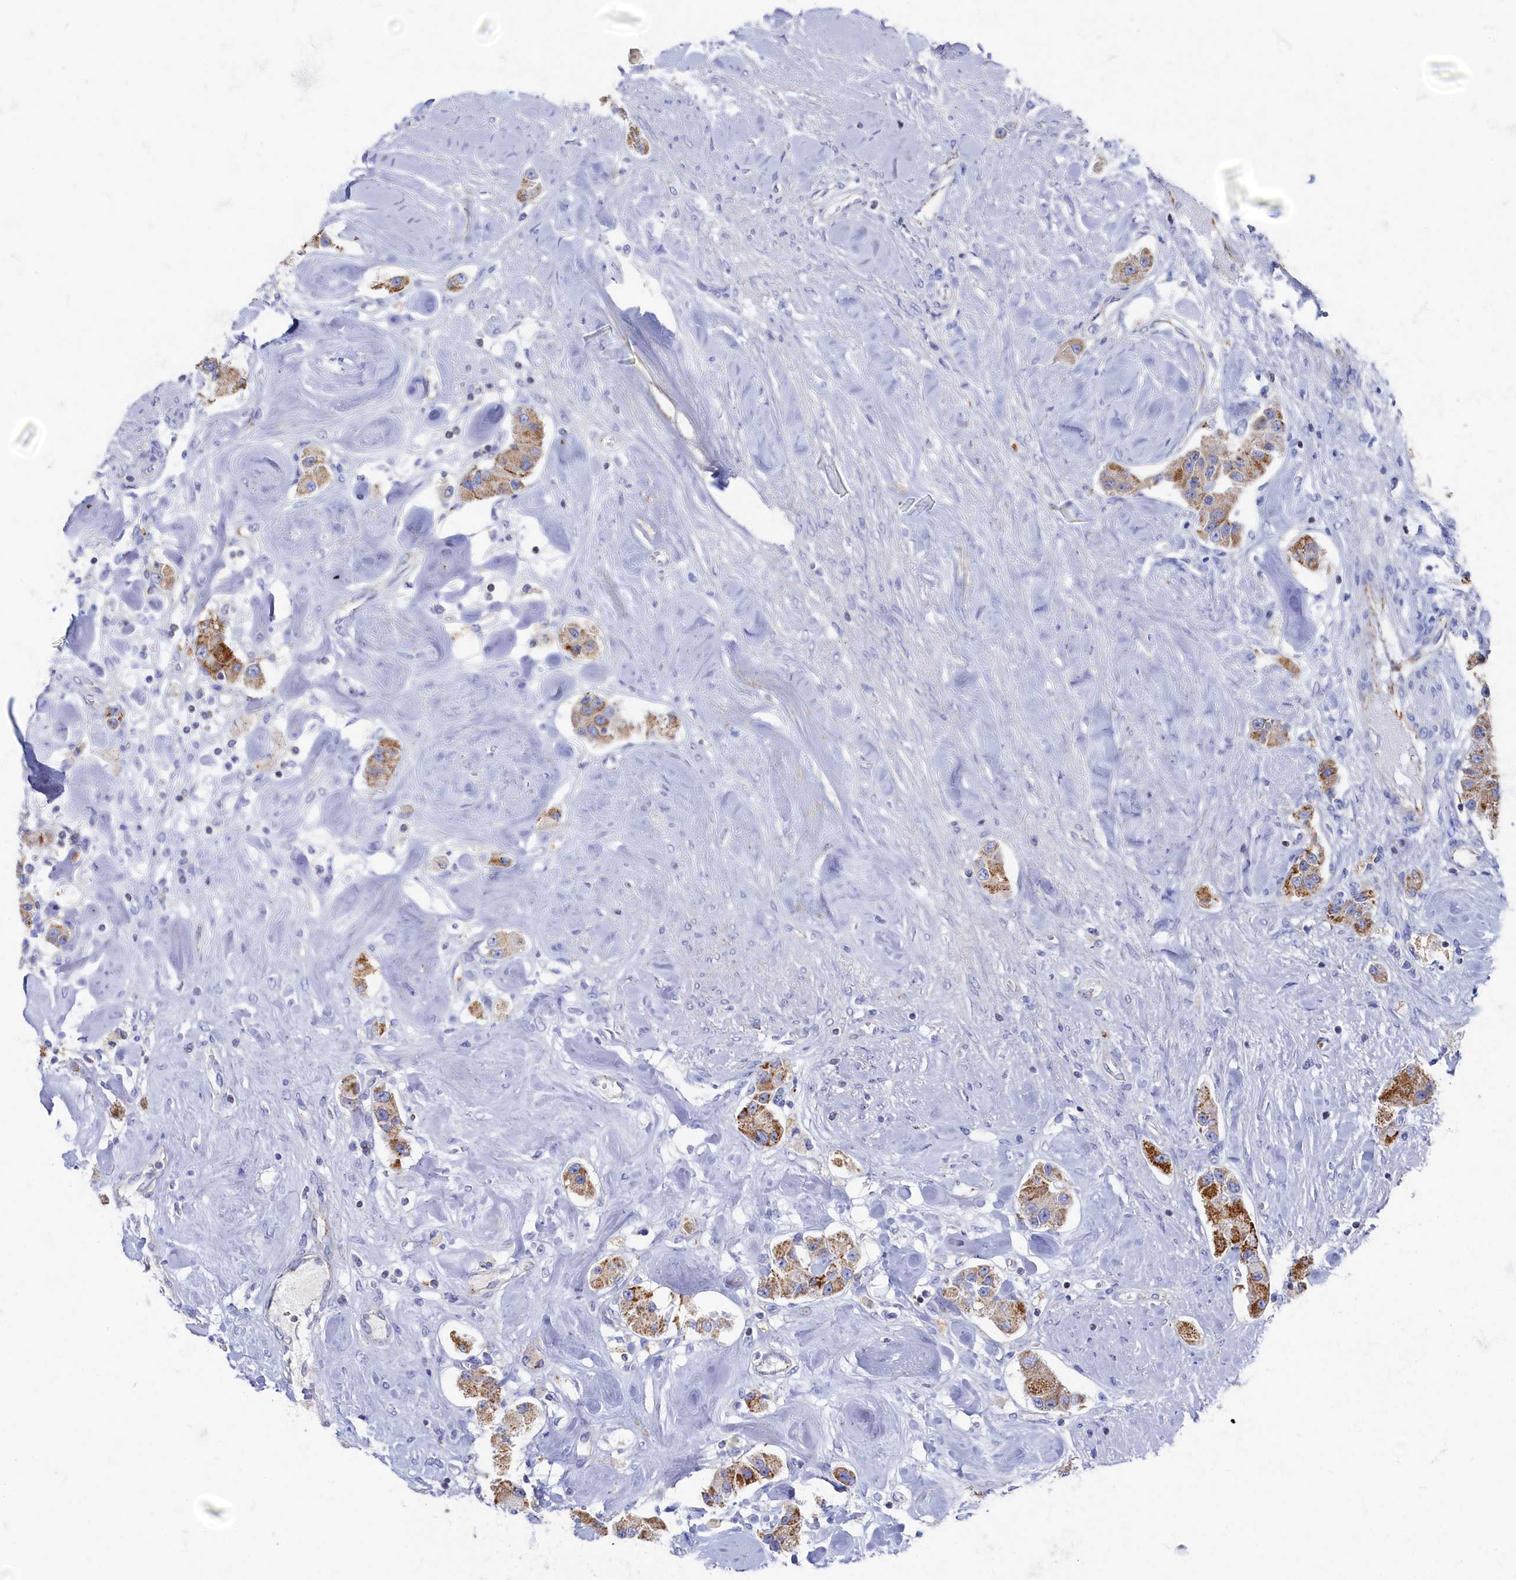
{"staining": {"intensity": "moderate", "quantity": ">75%", "location": "cytoplasmic/membranous"}, "tissue": "carcinoid", "cell_type": "Tumor cells", "image_type": "cancer", "snomed": [{"axis": "morphology", "description": "Carcinoid, malignant, NOS"}, {"axis": "topography", "description": "Pancreas"}], "caption": "Carcinoid was stained to show a protein in brown. There is medium levels of moderate cytoplasmic/membranous expression in approximately >75% of tumor cells.", "gene": "OCIAD2", "patient": {"sex": "male", "age": 41}}